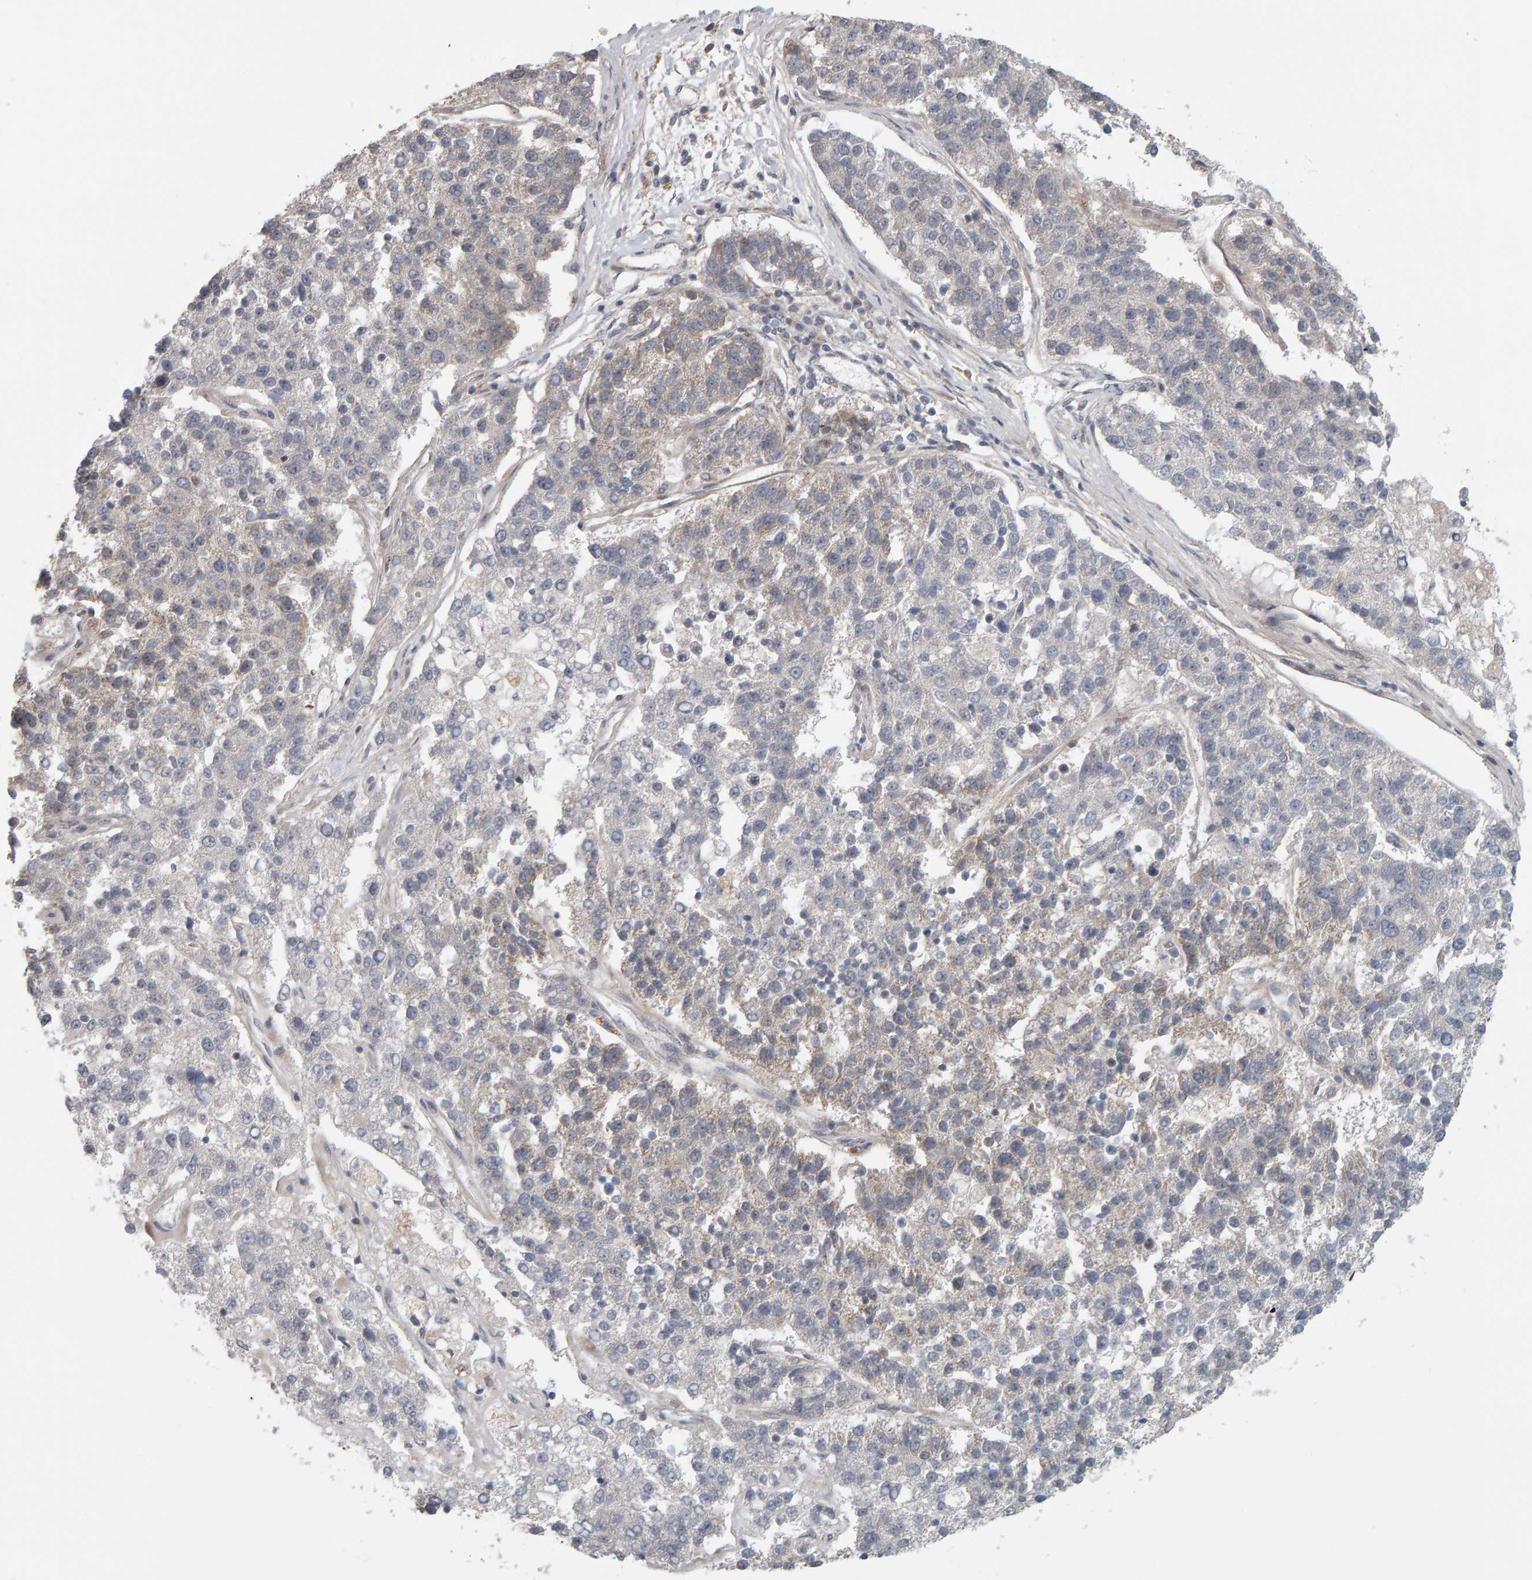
{"staining": {"intensity": "negative", "quantity": "none", "location": "none"}, "tissue": "pancreatic cancer", "cell_type": "Tumor cells", "image_type": "cancer", "snomed": [{"axis": "morphology", "description": "Adenocarcinoma, NOS"}, {"axis": "topography", "description": "Pancreas"}], "caption": "A high-resolution photomicrograph shows IHC staining of pancreatic cancer (adenocarcinoma), which exhibits no significant positivity in tumor cells.", "gene": "DAP3", "patient": {"sex": "female", "age": 61}}